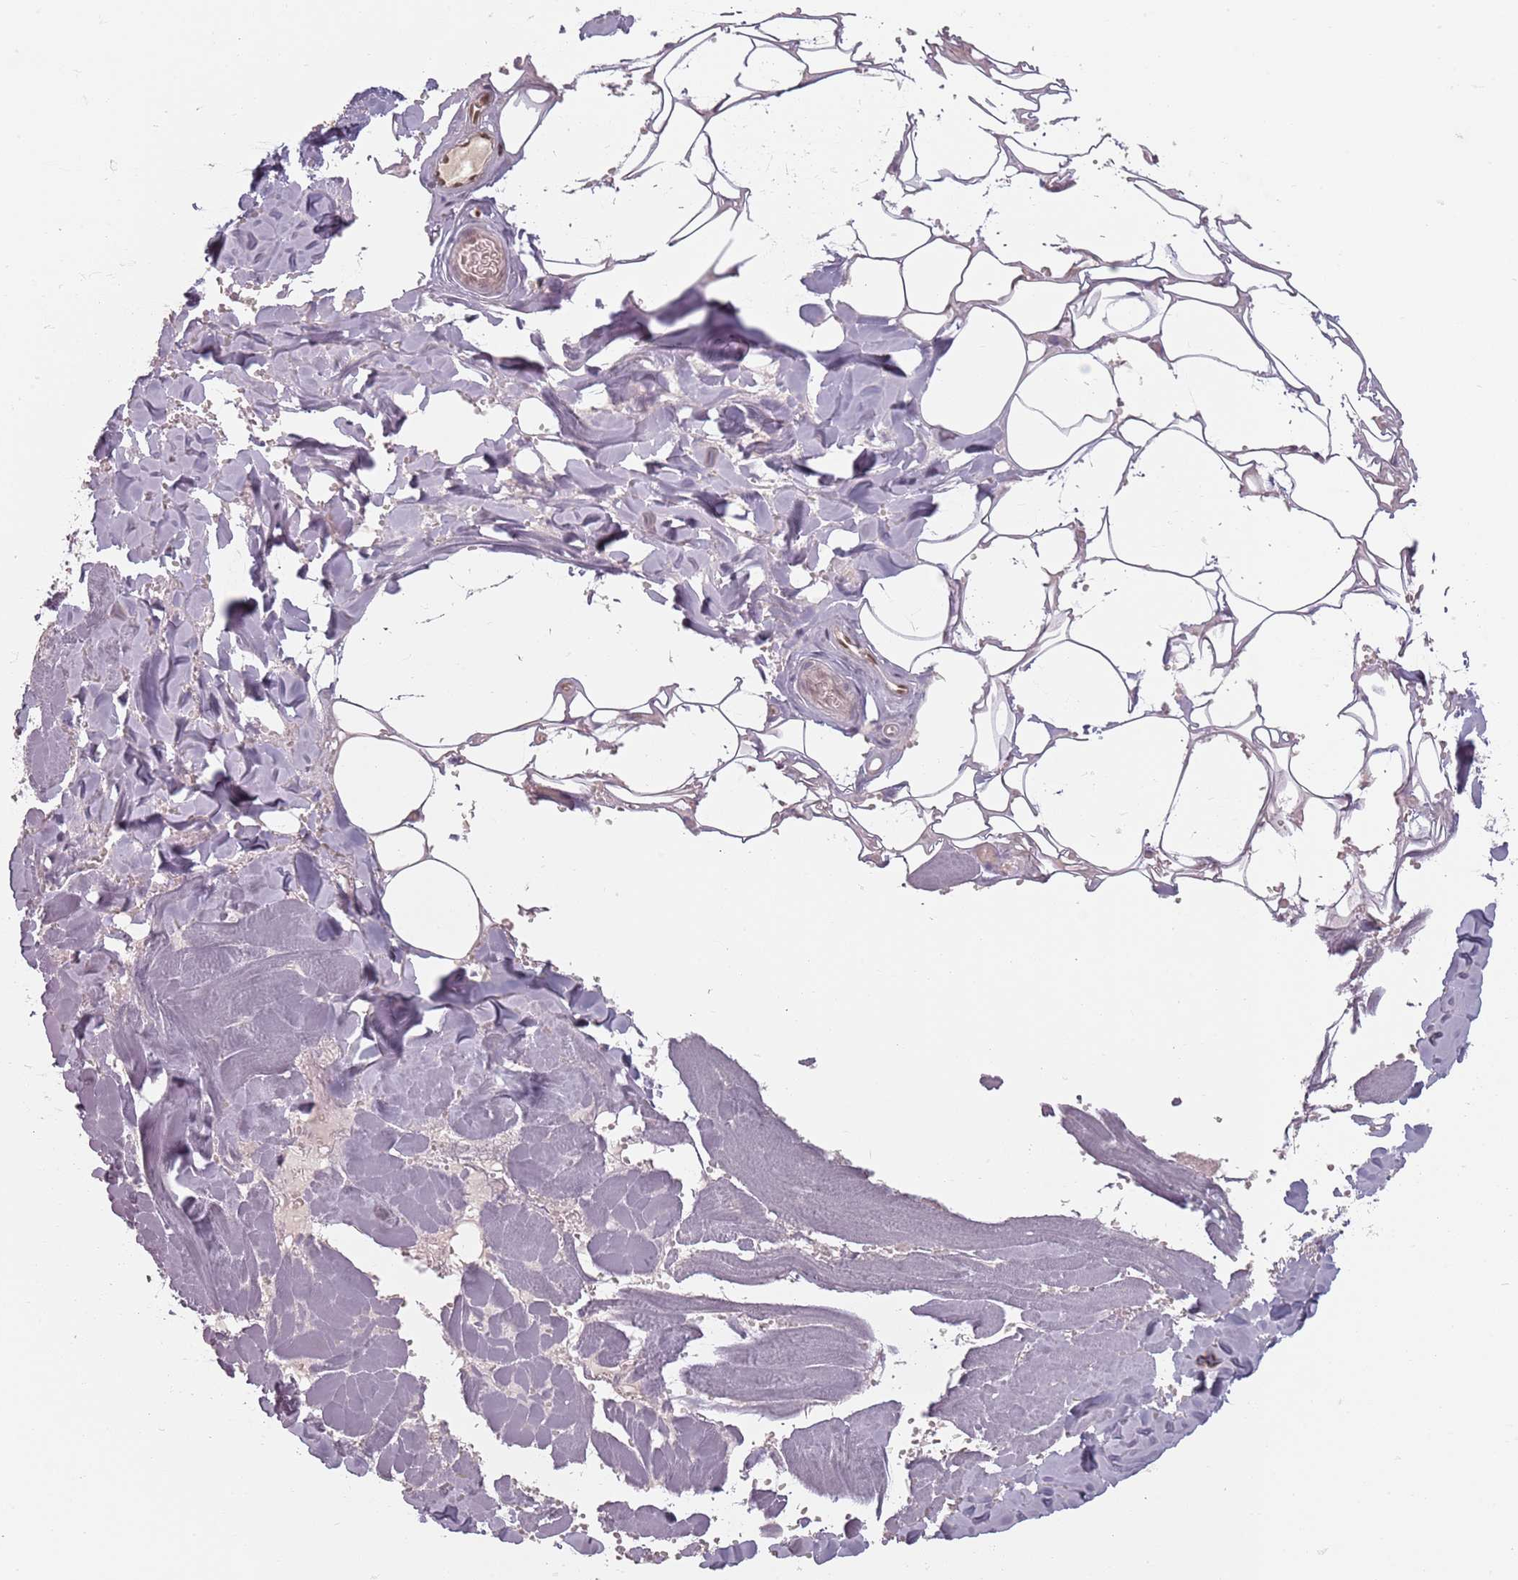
{"staining": {"intensity": "moderate", "quantity": ">75%", "location": "nuclear"}, "tissue": "adipose tissue", "cell_type": "Adipocytes", "image_type": "normal", "snomed": [{"axis": "morphology", "description": "Normal tissue, NOS"}, {"axis": "topography", "description": "Salivary gland"}, {"axis": "topography", "description": "Peripheral nerve tissue"}], "caption": "Protein staining of normal adipose tissue displays moderate nuclear positivity in about >75% of adipocytes. Immunohistochemistry stains the protein in brown and the nuclei are stained blue.", "gene": "NUP50", "patient": {"sex": "male", "age": 38}}